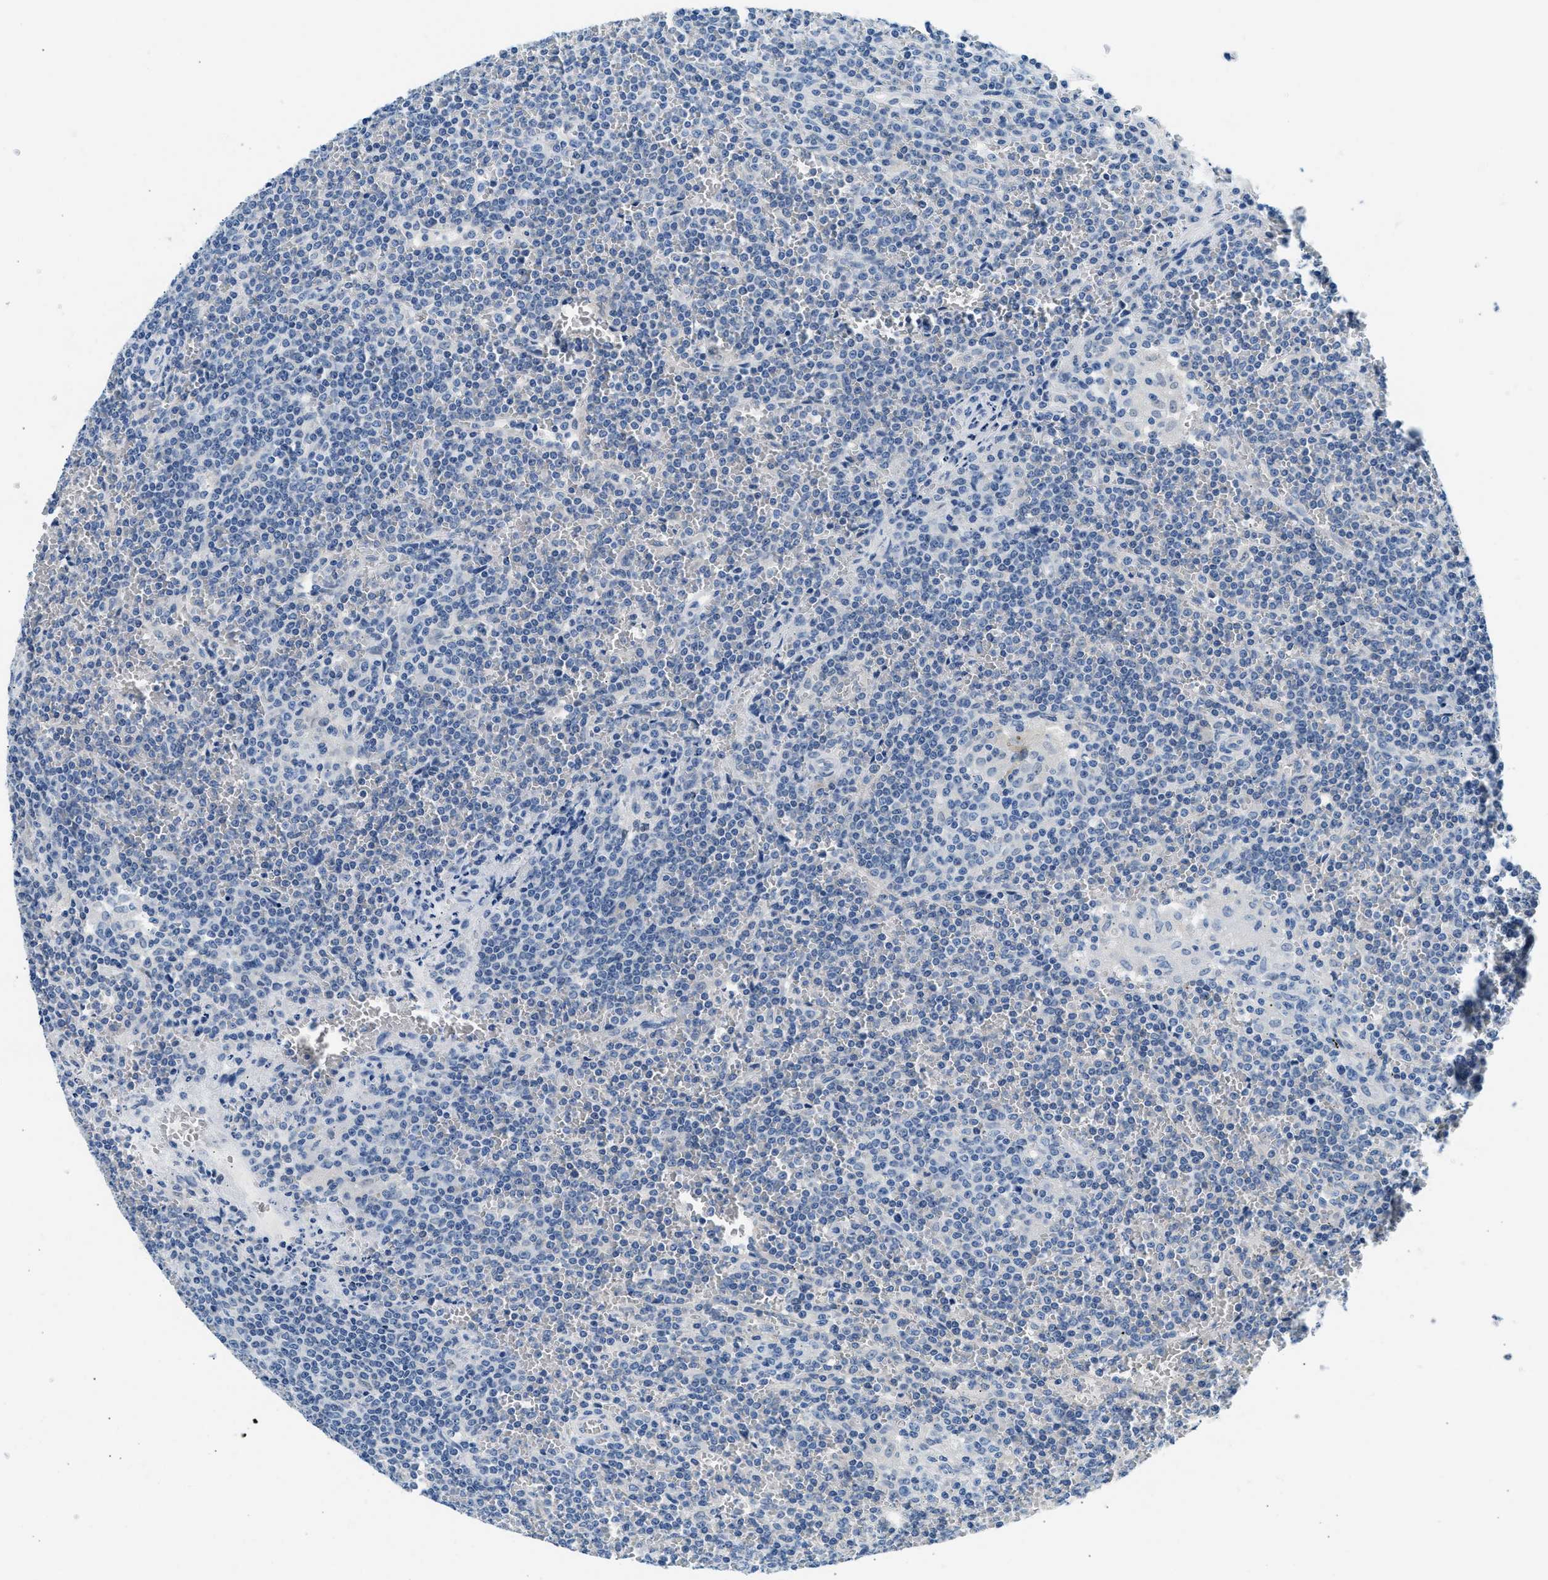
{"staining": {"intensity": "negative", "quantity": "none", "location": "none"}, "tissue": "lymphoma", "cell_type": "Tumor cells", "image_type": "cancer", "snomed": [{"axis": "morphology", "description": "Malignant lymphoma, non-Hodgkin's type, Low grade"}, {"axis": "topography", "description": "Spleen"}], "caption": "The micrograph demonstrates no significant positivity in tumor cells of lymphoma. (DAB IHC visualized using brightfield microscopy, high magnification).", "gene": "CLDN18", "patient": {"sex": "female", "age": 19}}